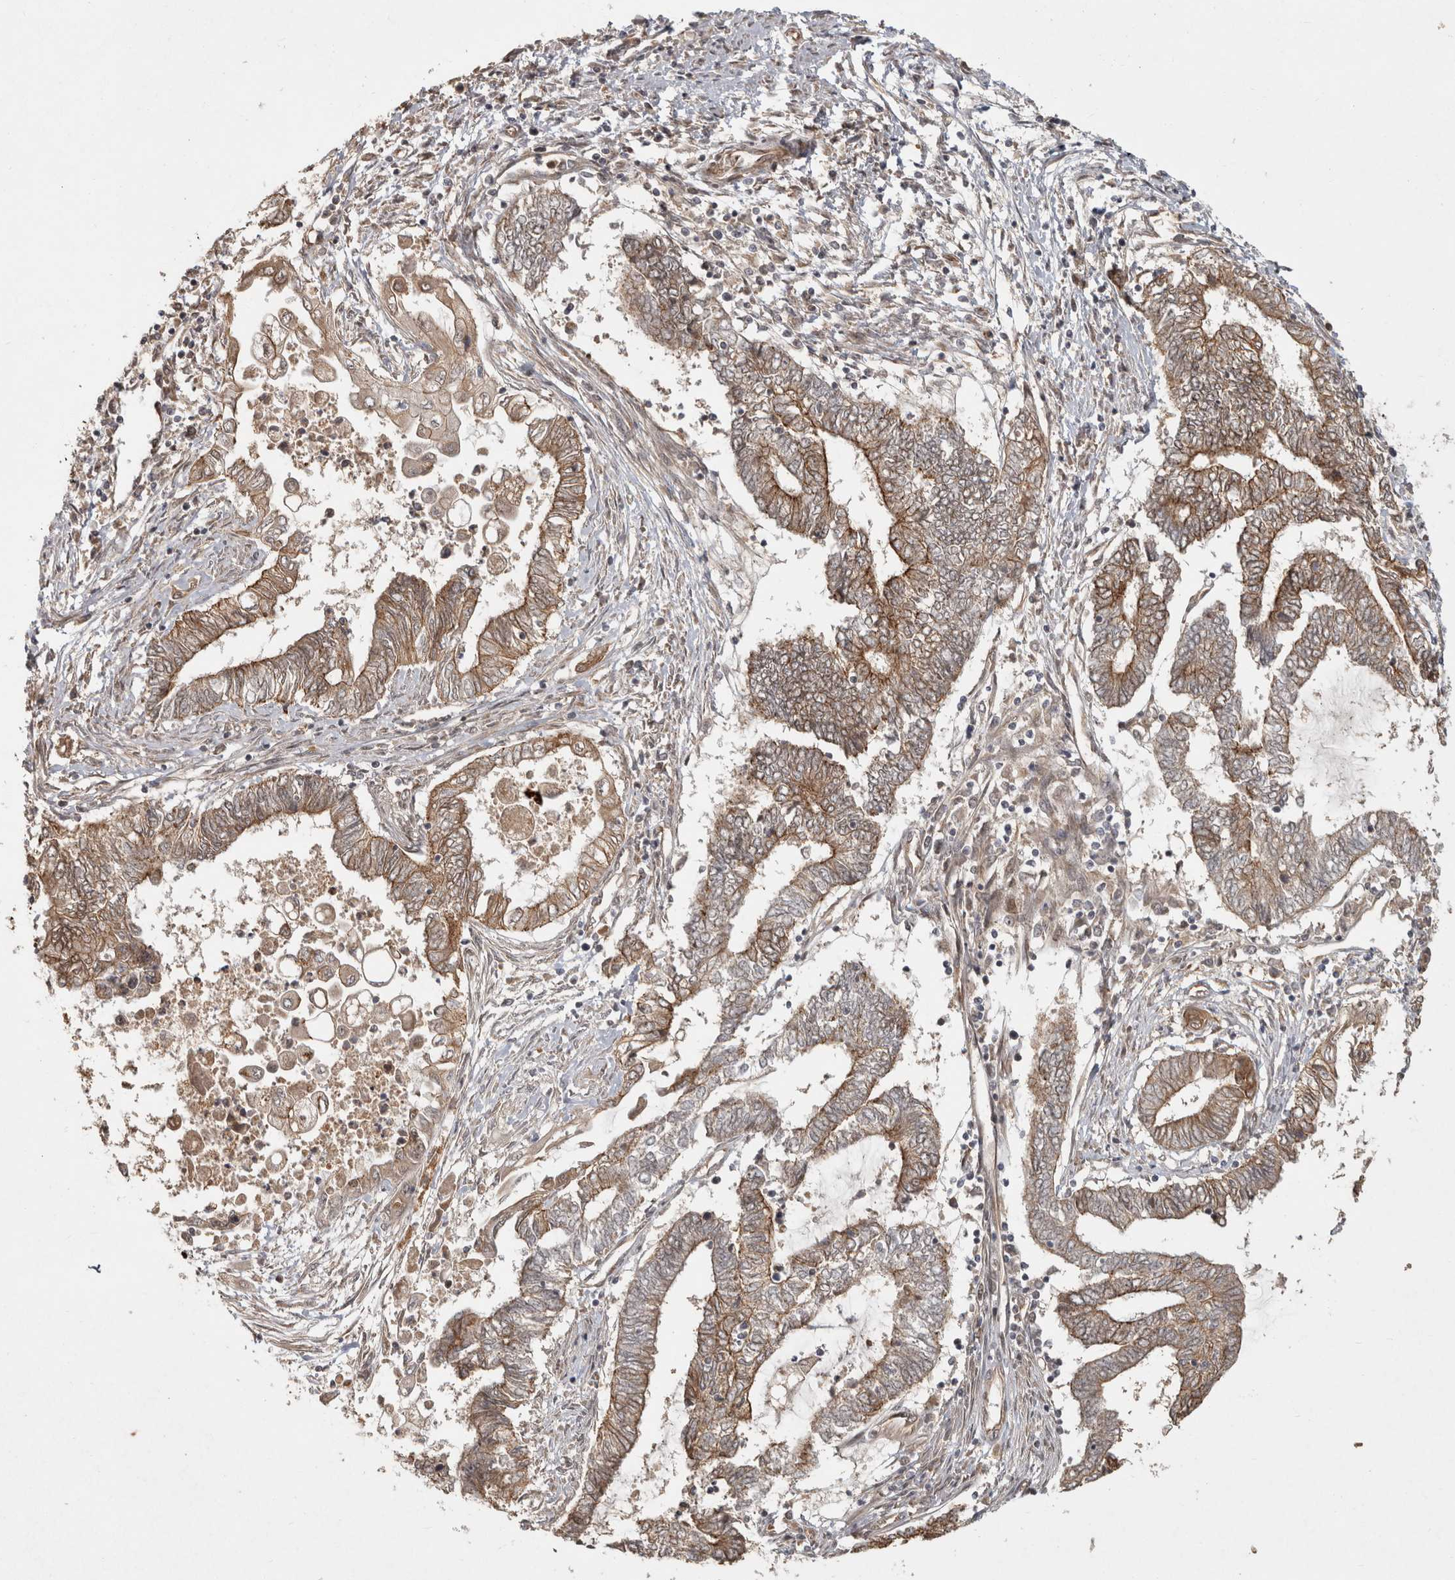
{"staining": {"intensity": "moderate", "quantity": ">75%", "location": "cytoplasmic/membranous"}, "tissue": "endometrial cancer", "cell_type": "Tumor cells", "image_type": "cancer", "snomed": [{"axis": "morphology", "description": "Adenocarcinoma, NOS"}, {"axis": "topography", "description": "Uterus"}, {"axis": "topography", "description": "Endometrium"}], "caption": "Human adenocarcinoma (endometrial) stained with a brown dye shows moderate cytoplasmic/membranous positive positivity in about >75% of tumor cells.", "gene": "CAMSAP2", "patient": {"sex": "female", "age": 70}}